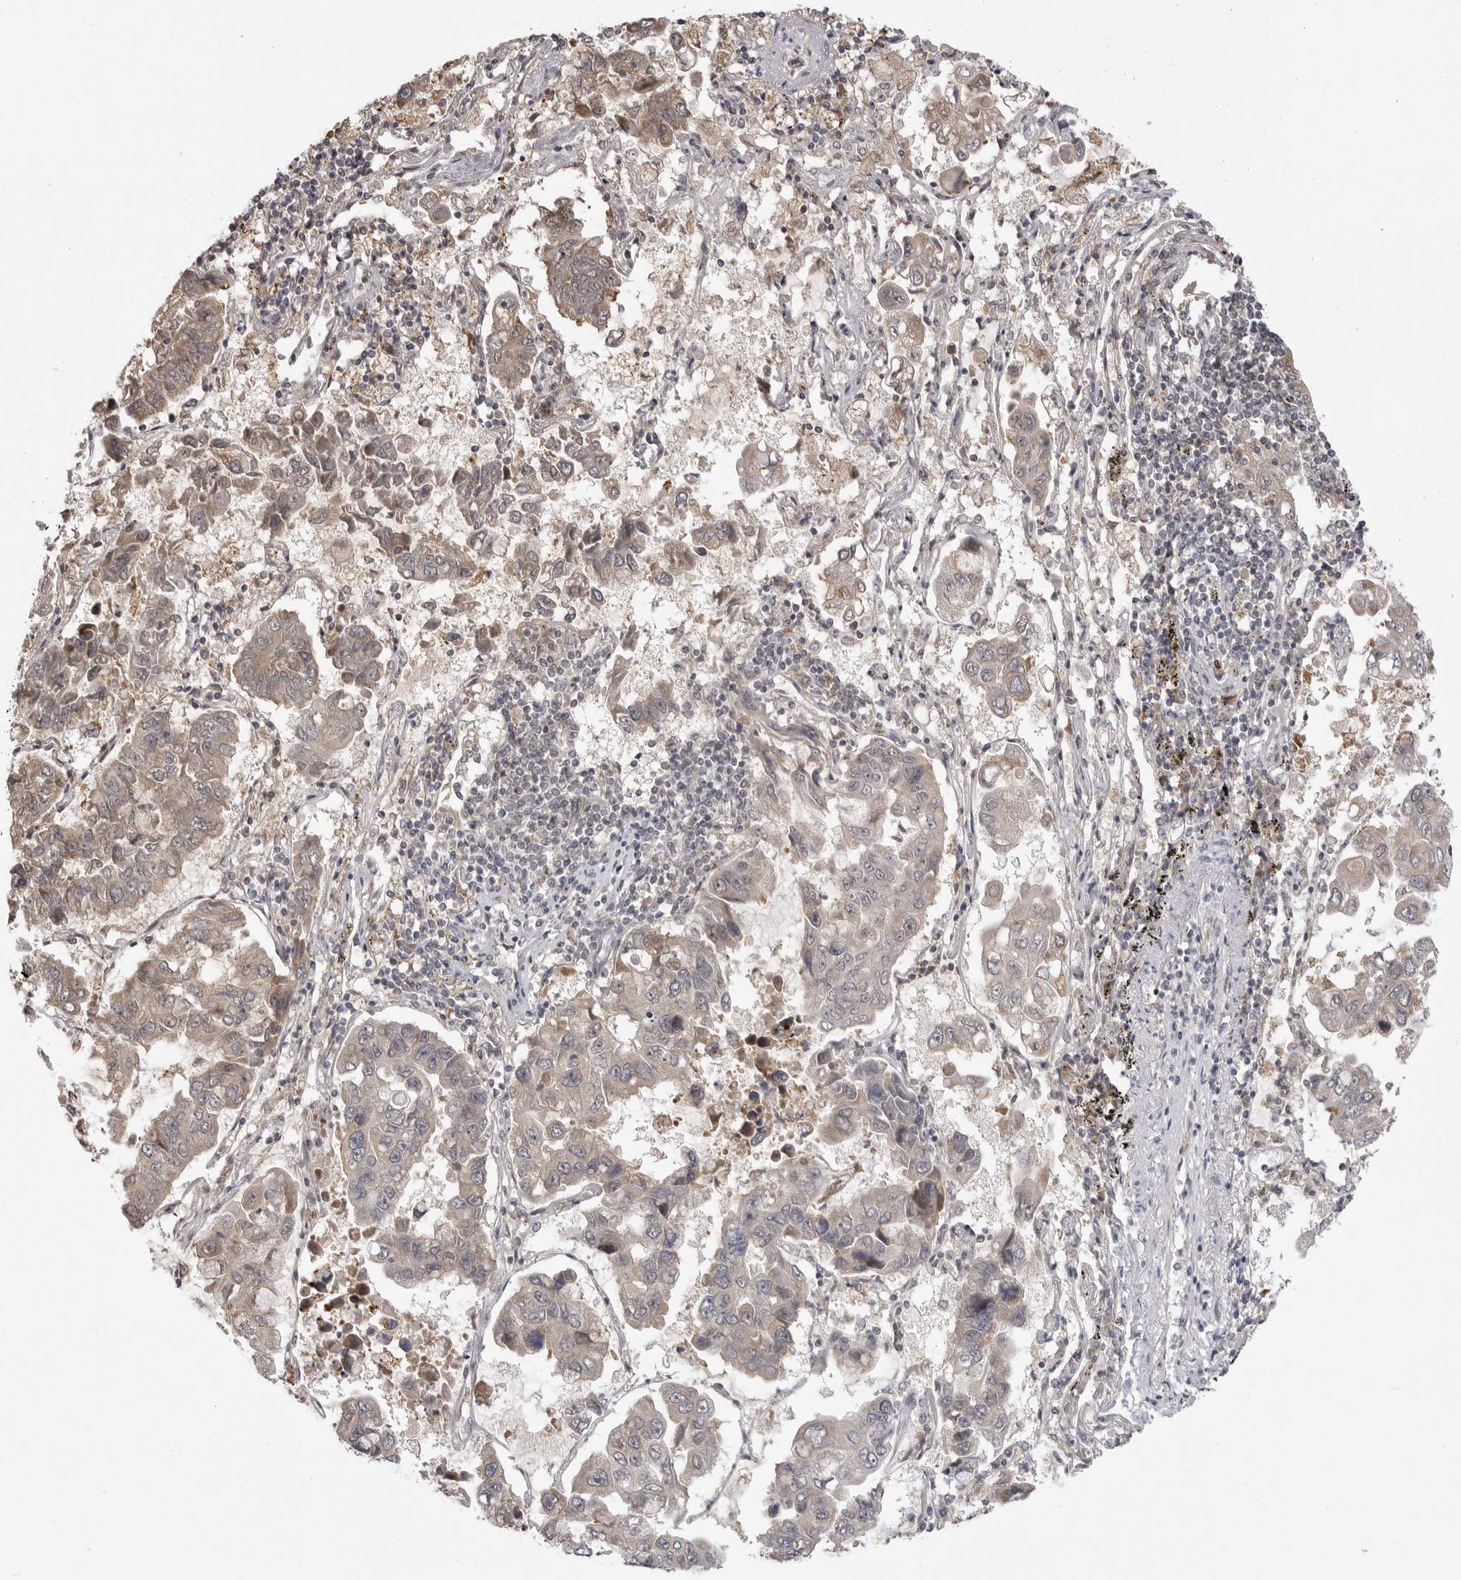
{"staining": {"intensity": "weak", "quantity": "25%-75%", "location": "cytoplasmic/membranous"}, "tissue": "lung cancer", "cell_type": "Tumor cells", "image_type": "cancer", "snomed": [{"axis": "morphology", "description": "Adenocarcinoma, NOS"}, {"axis": "topography", "description": "Lung"}], "caption": "Adenocarcinoma (lung) tissue displays weak cytoplasmic/membranous staining in approximately 25%-75% of tumor cells, visualized by immunohistochemistry. The staining is performed using DAB brown chromogen to label protein expression. The nuclei are counter-stained blue using hematoxylin.", "gene": "PTK2B", "patient": {"sex": "male", "age": 64}}